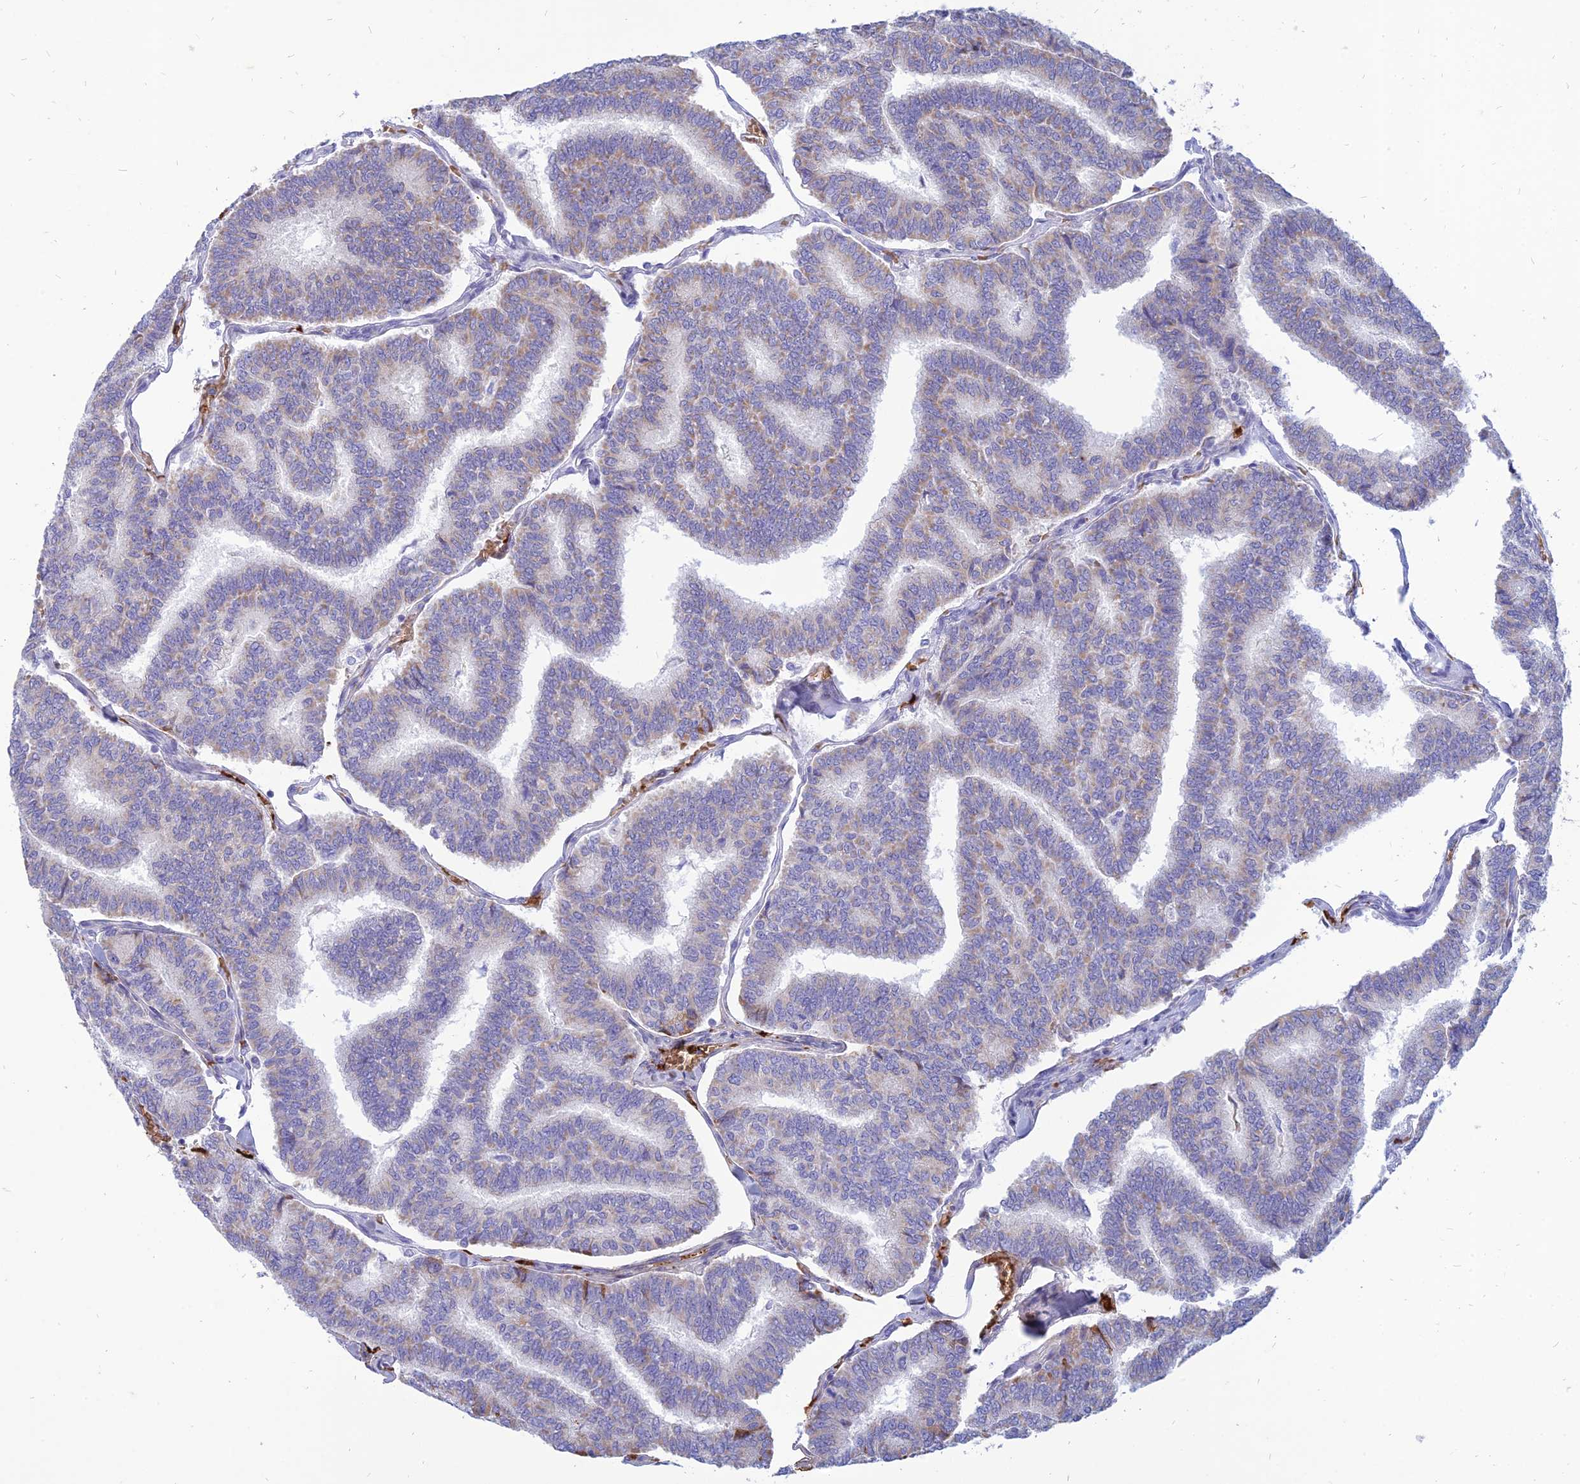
{"staining": {"intensity": "weak", "quantity": "25%-75%", "location": "cytoplasmic/membranous"}, "tissue": "thyroid cancer", "cell_type": "Tumor cells", "image_type": "cancer", "snomed": [{"axis": "morphology", "description": "Papillary adenocarcinoma, NOS"}, {"axis": "topography", "description": "Thyroid gland"}], "caption": "Immunohistochemistry (DAB) staining of human thyroid cancer (papillary adenocarcinoma) shows weak cytoplasmic/membranous protein expression in approximately 25%-75% of tumor cells. The staining is performed using DAB brown chromogen to label protein expression. The nuclei are counter-stained blue using hematoxylin.", "gene": "HHAT", "patient": {"sex": "female", "age": 35}}